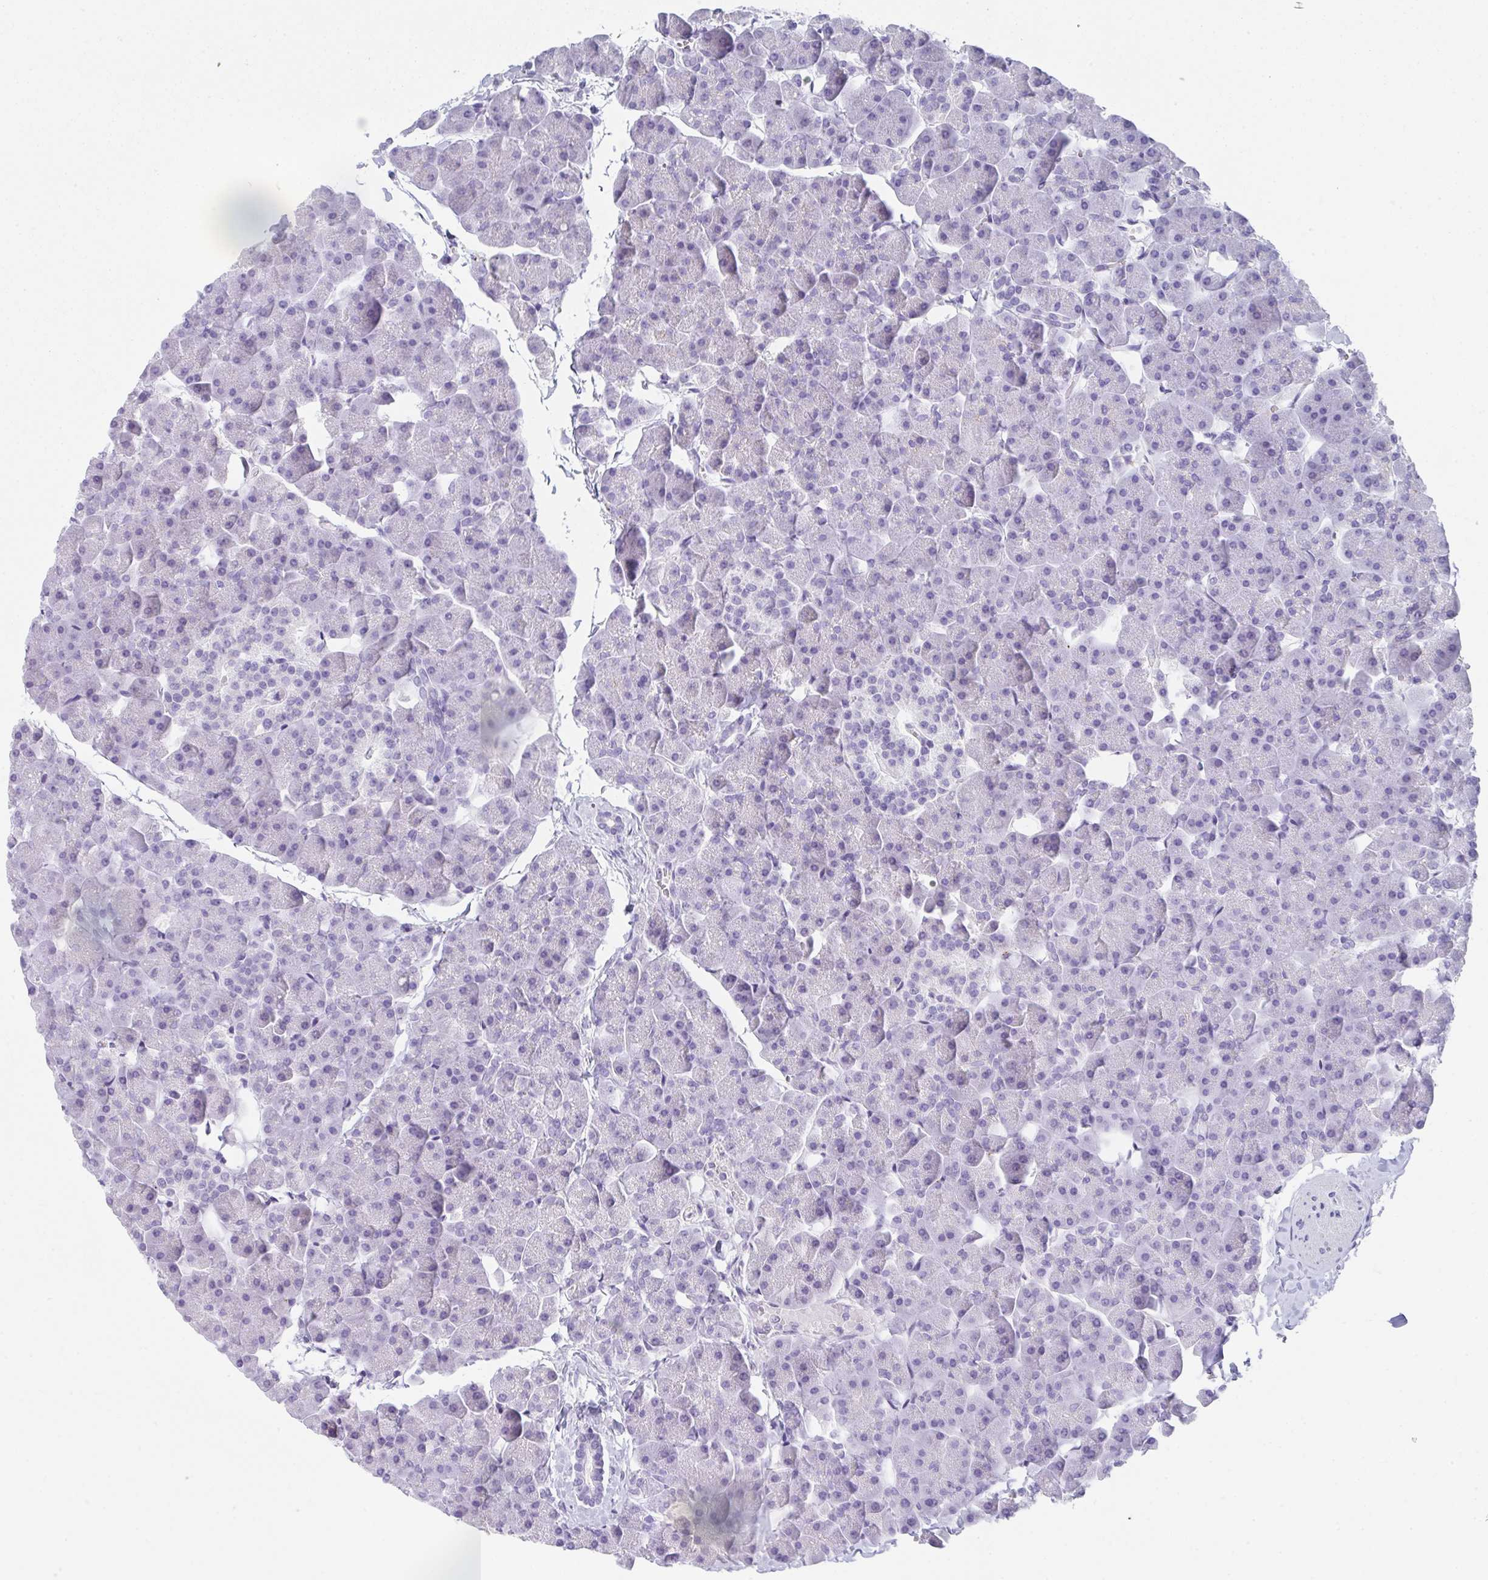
{"staining": {"intensity": "moderate", "quantity": "<25%", "location": "cytoplasmic/membranous"}, "tissue": "pancreas", "cell_type": "Exocrine glandular cells", "image_type": "normal", "snomed": [{"axis": "morphology", "description": "Normal tissue, NOS"}, {"axis": "topography", "description": "Pancreas"}], "caption": "Normal pancreas was stained to show a protein in brown. There is low levels of moderate cytoplasmic/membranous expression in approximately <25% of exocrine glandular cells. (Brightfield microscopy of DAB IHC at high magnification).", "gene": "DBN1", "patient": {"sex": "male", "age": 35}}